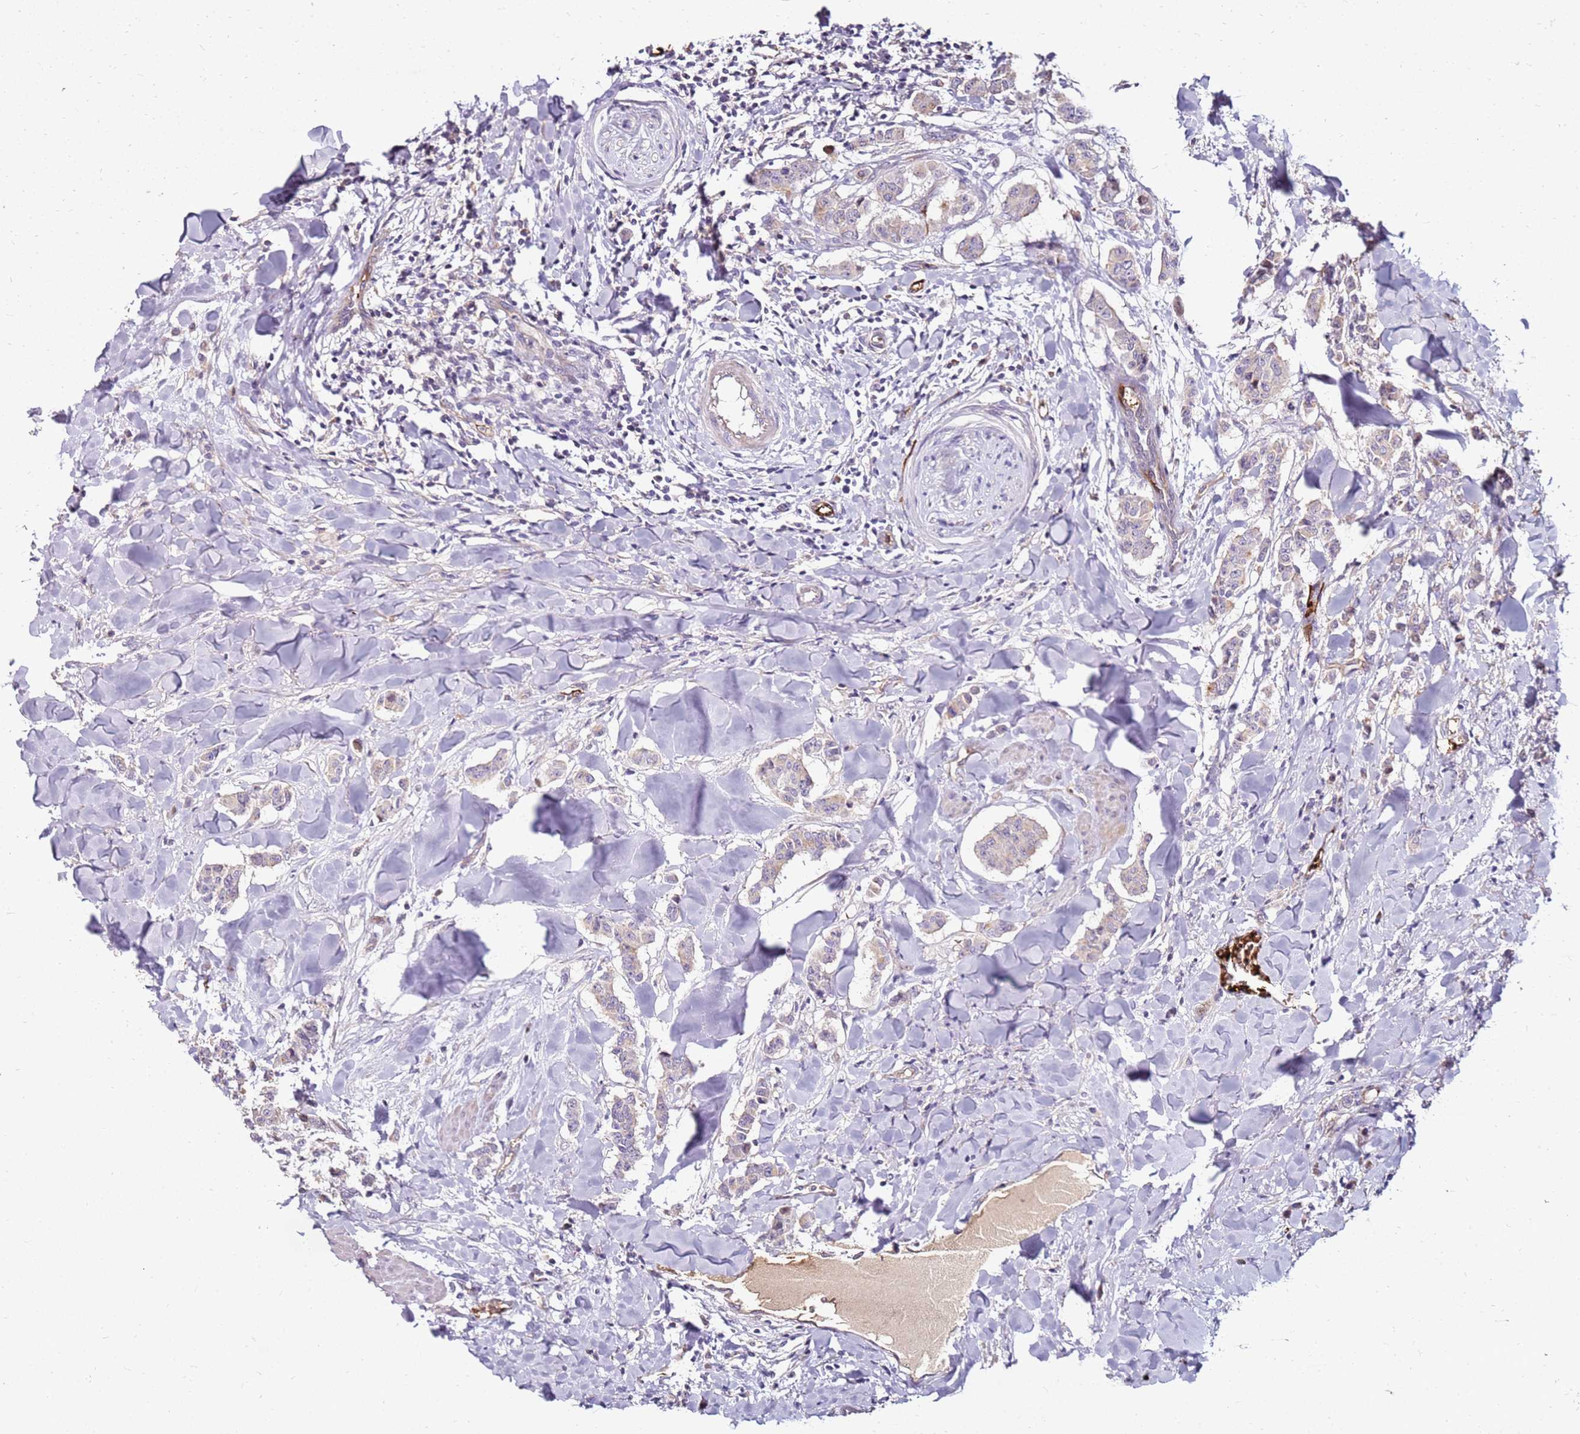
{"staining": {"intensity": "weak", "quantity": "<25%", "location": "cytoplasmic/membranous"}, "tissue": "breast cancer", "cell_type": "Tumor cells", "image_type": "cancer", "snomed": [{"axis": "morphology", "description": "Duct carcinoma"}, {"axis": "topography", "description": "Breast"}], "caption": "High magnification brightfield microscopy of breast intraductal carcinoma stained with DAB (brown) and counterstained with hematoxylin (blue): tumor cells show no significant expression.", "gene": "RNF11", "patient": {"sex": "female", "age": 40}}